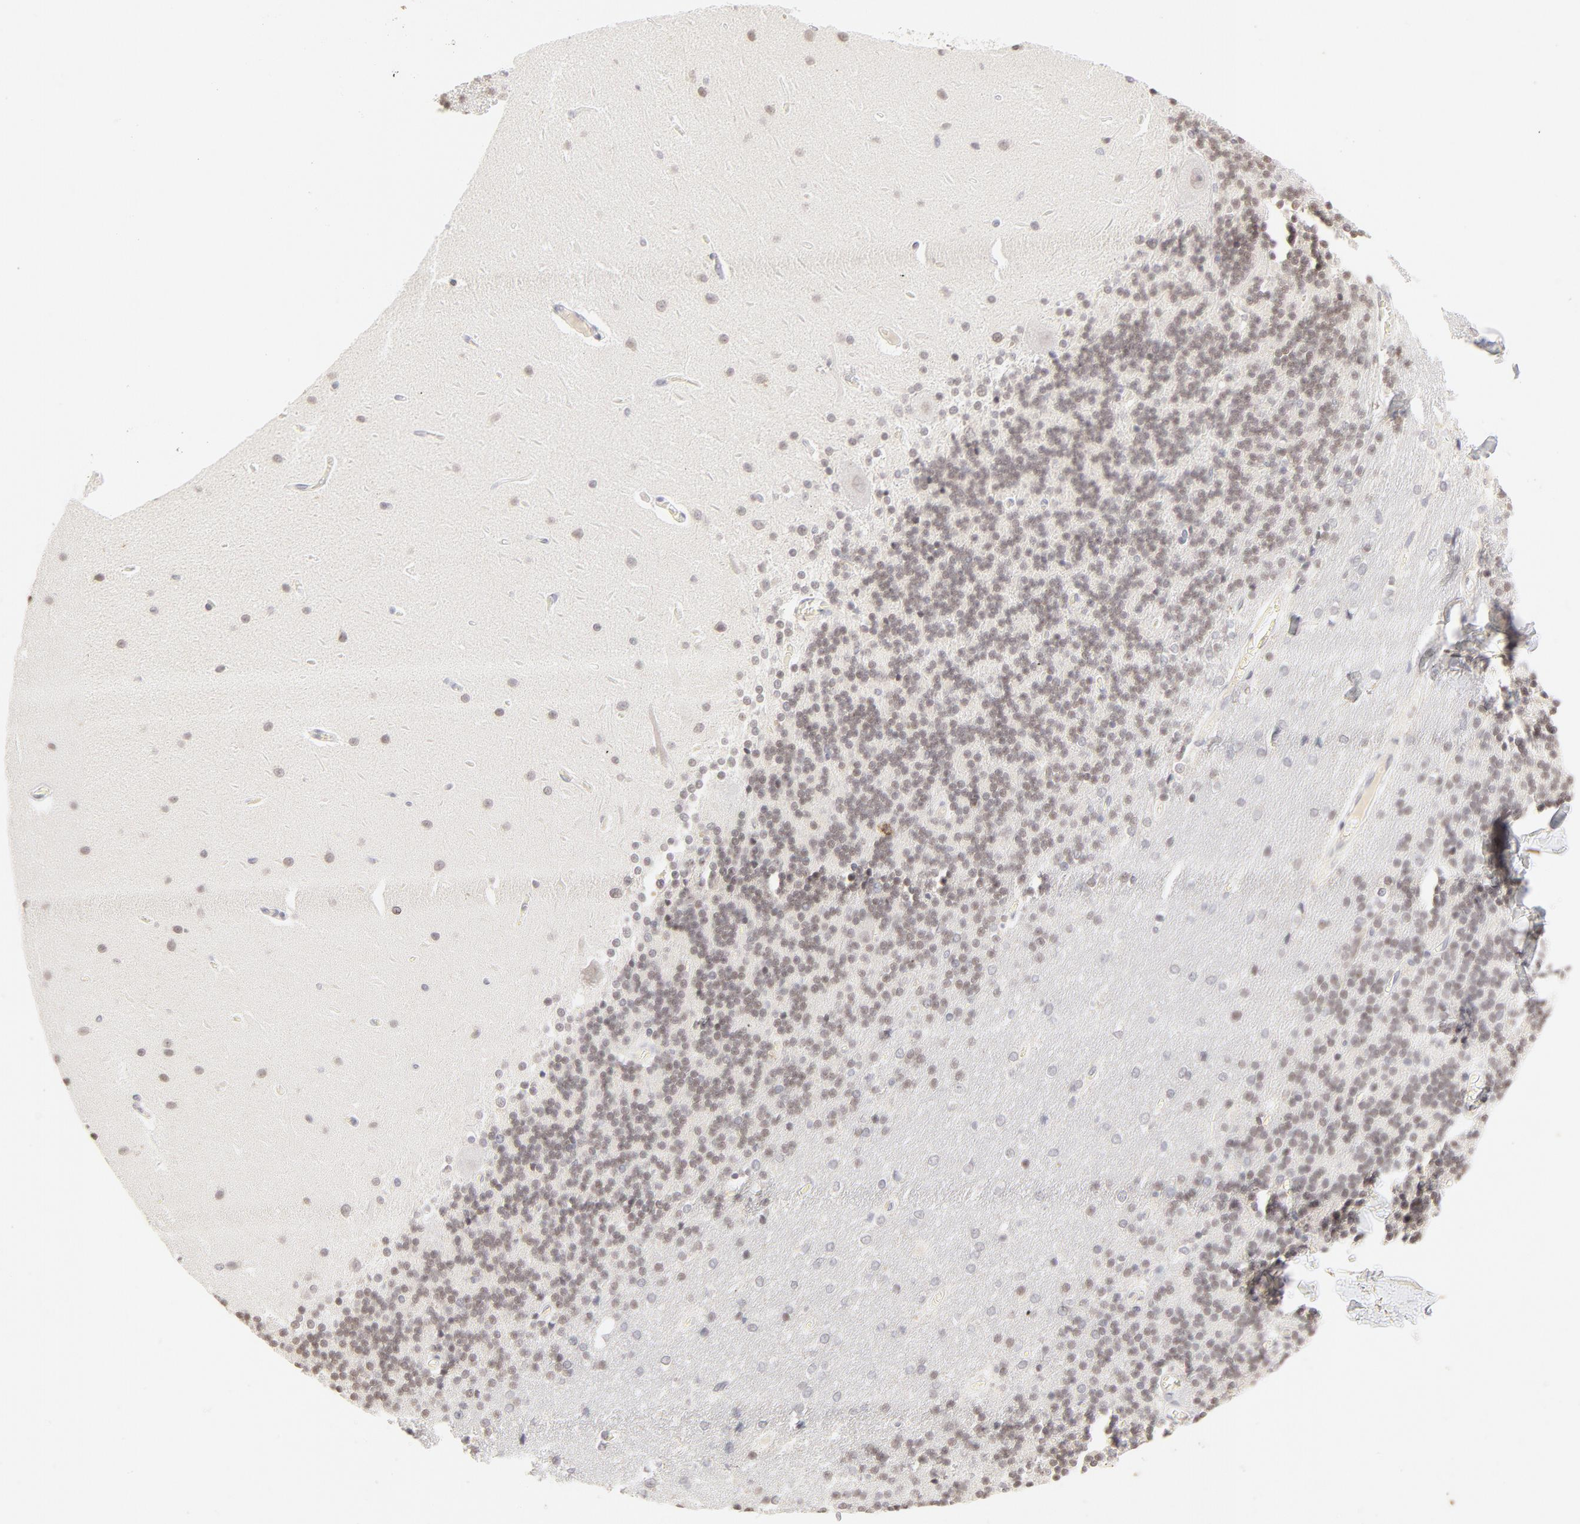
{"staining": {"intensity": "weak", "quantity": "25%-75%", "location": "nuclear"}, "tissue": "cerebellum", "cell_type": "Cells in granular layer", "image_type": "normal", "snomed": [{"axis": "morphology", "description": "Normal tissue, NOS"}, {"axis": "topography", "description": "Cerebellum"}], "caption": "Immunohistochemistry (IHC) histopathology image of unremarkable cerebellum: human cerebellum stained using immunohistochemistry displays low levels of weak protein expression localized specifically in the nuclear of cells in granular layer, appearing as a nuclear brown color.", "gene": "PBX1", "patient": {"sex": "female", "age": 54}}